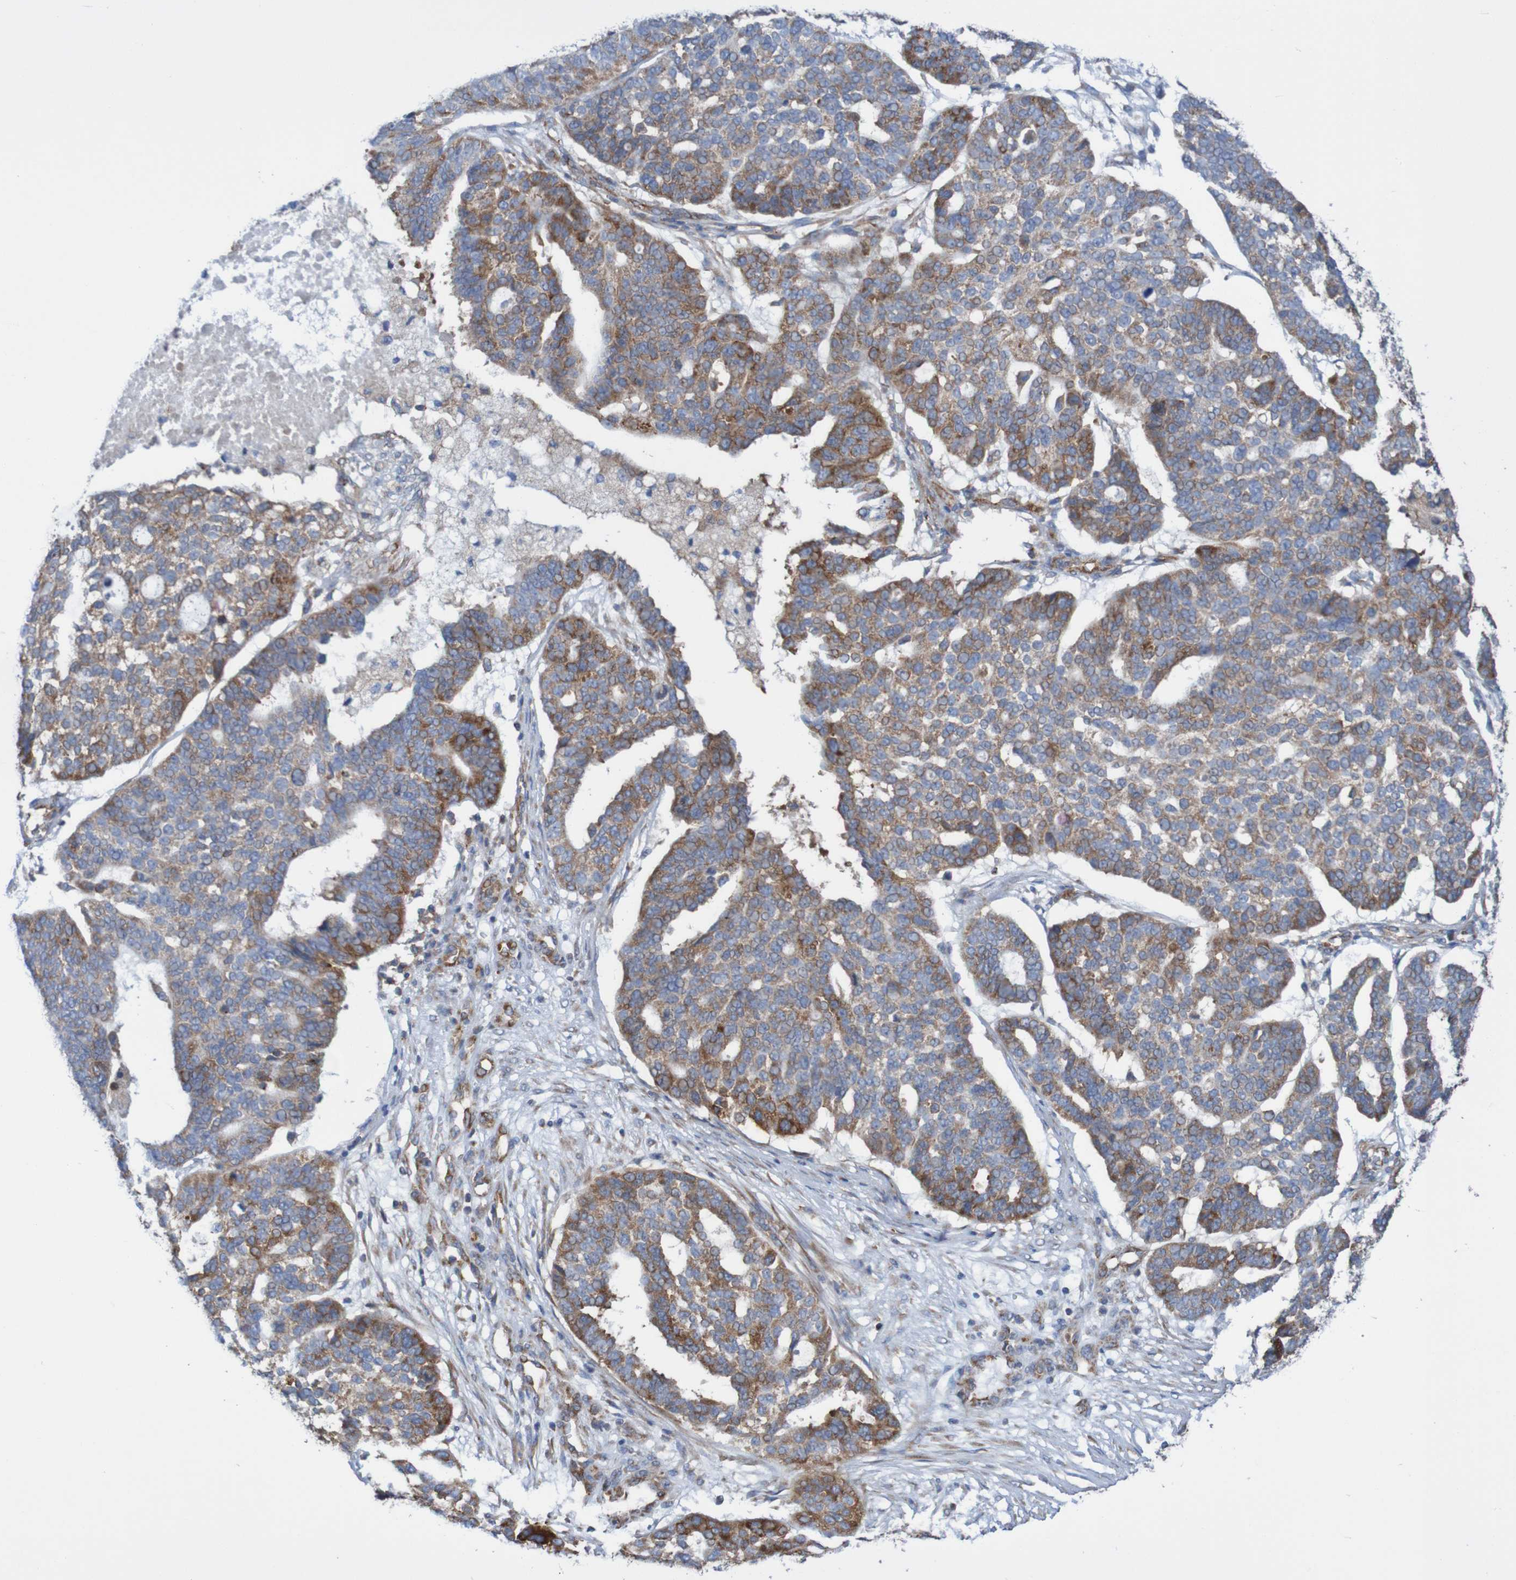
{"staining": {"intensity": "moderate", "quantity": "25%-75%", "location": "cytoplasmic/membranous"}, "tissue": "ovarian cancer", "cell_type": "Tumor cells", "image_type": "cancer", "snomed": [{"axis": "morphology", "description": "Cystadenocarcinoma, serous, NOS"}, {"axis": "topography", "description": "Ovary"}], "caption": "This is a micrograph of immunohistochemistry (IHC) staining of ovarian cancer (serous cystadenocarcinoma), which shows moderate positivity in the cytoplasmic/membranous of tumor cells.", "gene": "FXR2", "patient": {"sex": "female", "age": 59}}